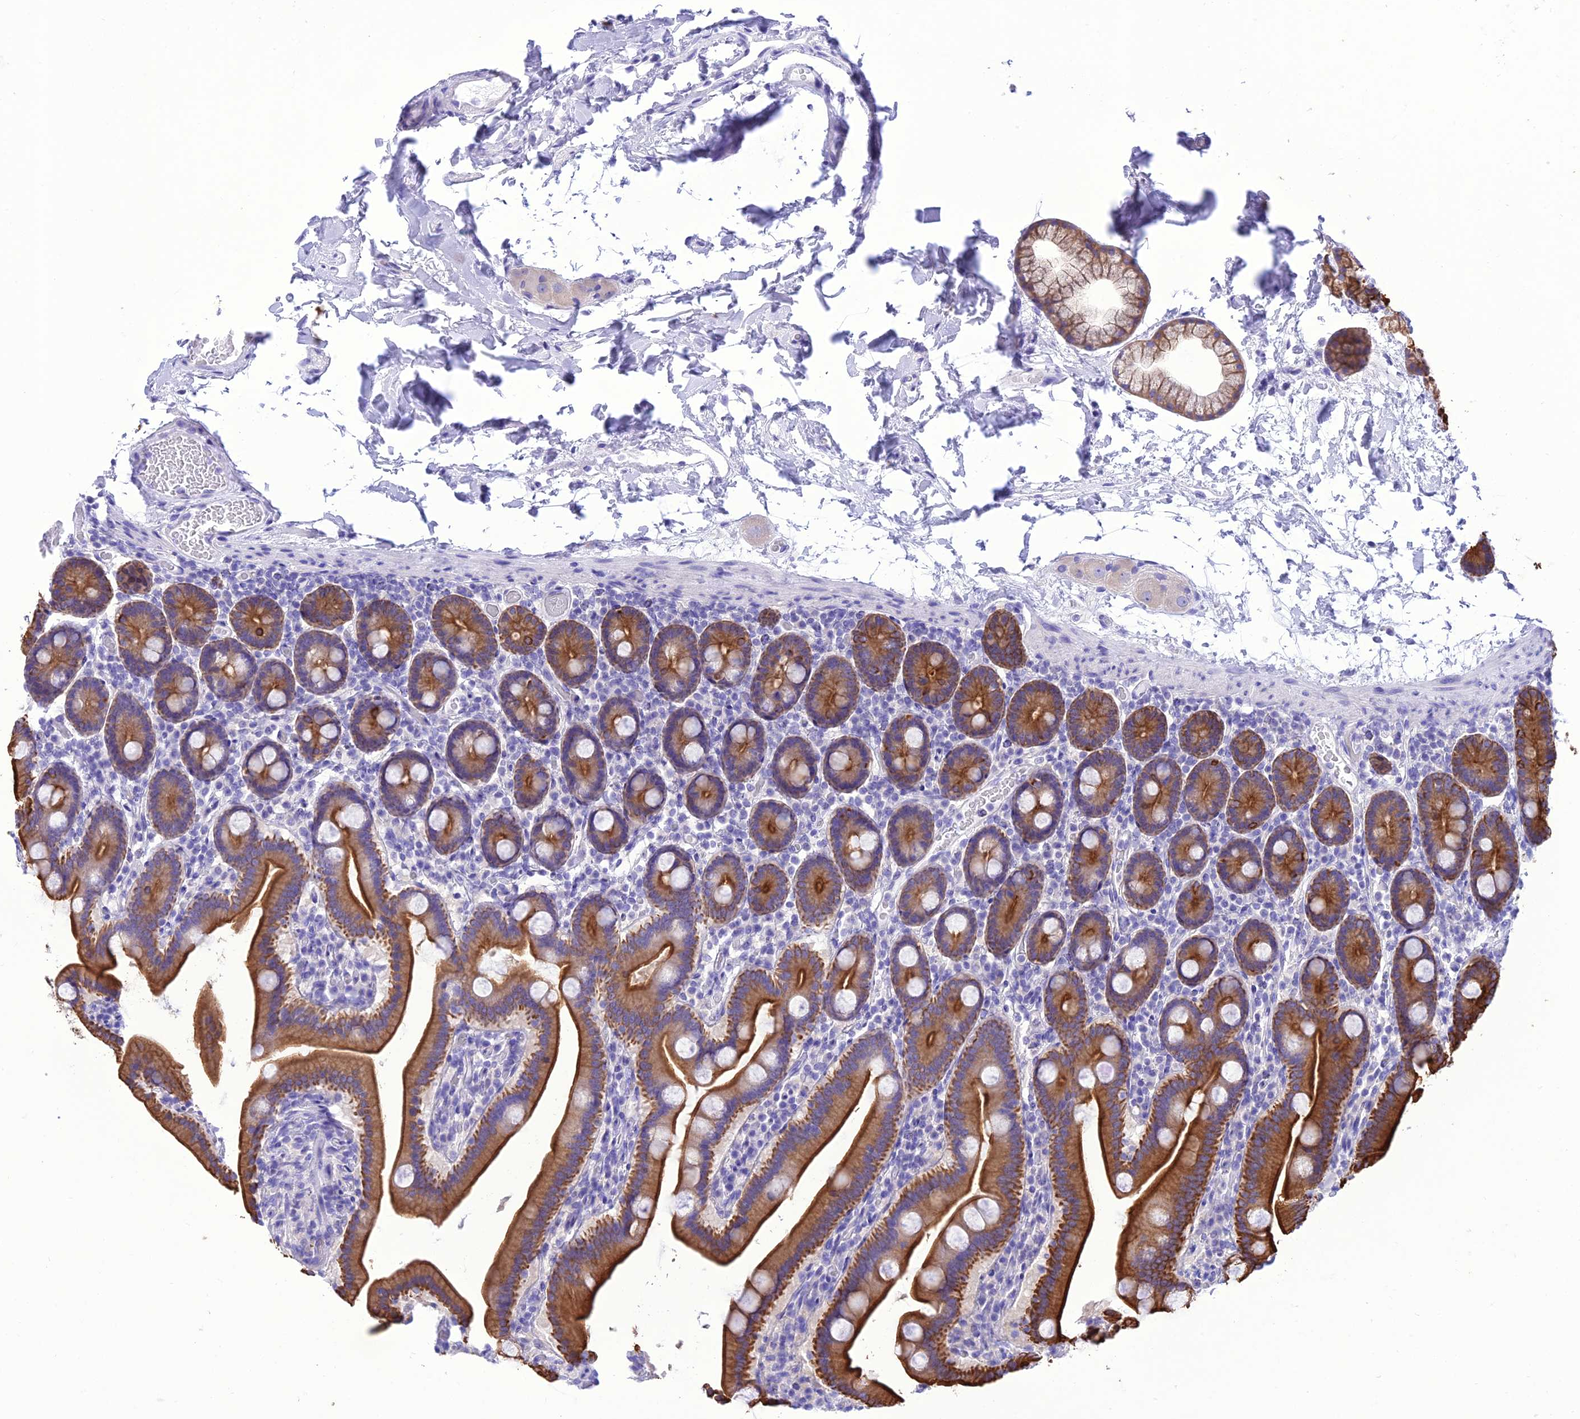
{"staining": {"intensity": "strong", "quantity": ">75%", "location": "cytoplasmic/membranous"}, "tissue": "duodenum", "cell_type": "Glandular cells", "image_type": "normal", "snomed": [{"axis": "morphology", "description": "Normal tissue, NOS"}, {"axis": "topography", "description": "Duodenum"}], "caption": "Immunohistochemical staining of unremarkable human duodenum reveals >75% levels of strong cytoplasmic/membranous protein expression in about >75% of glandular cells.", "gene": "VPS52", "patient": {"sex": "male", "age": 55}}